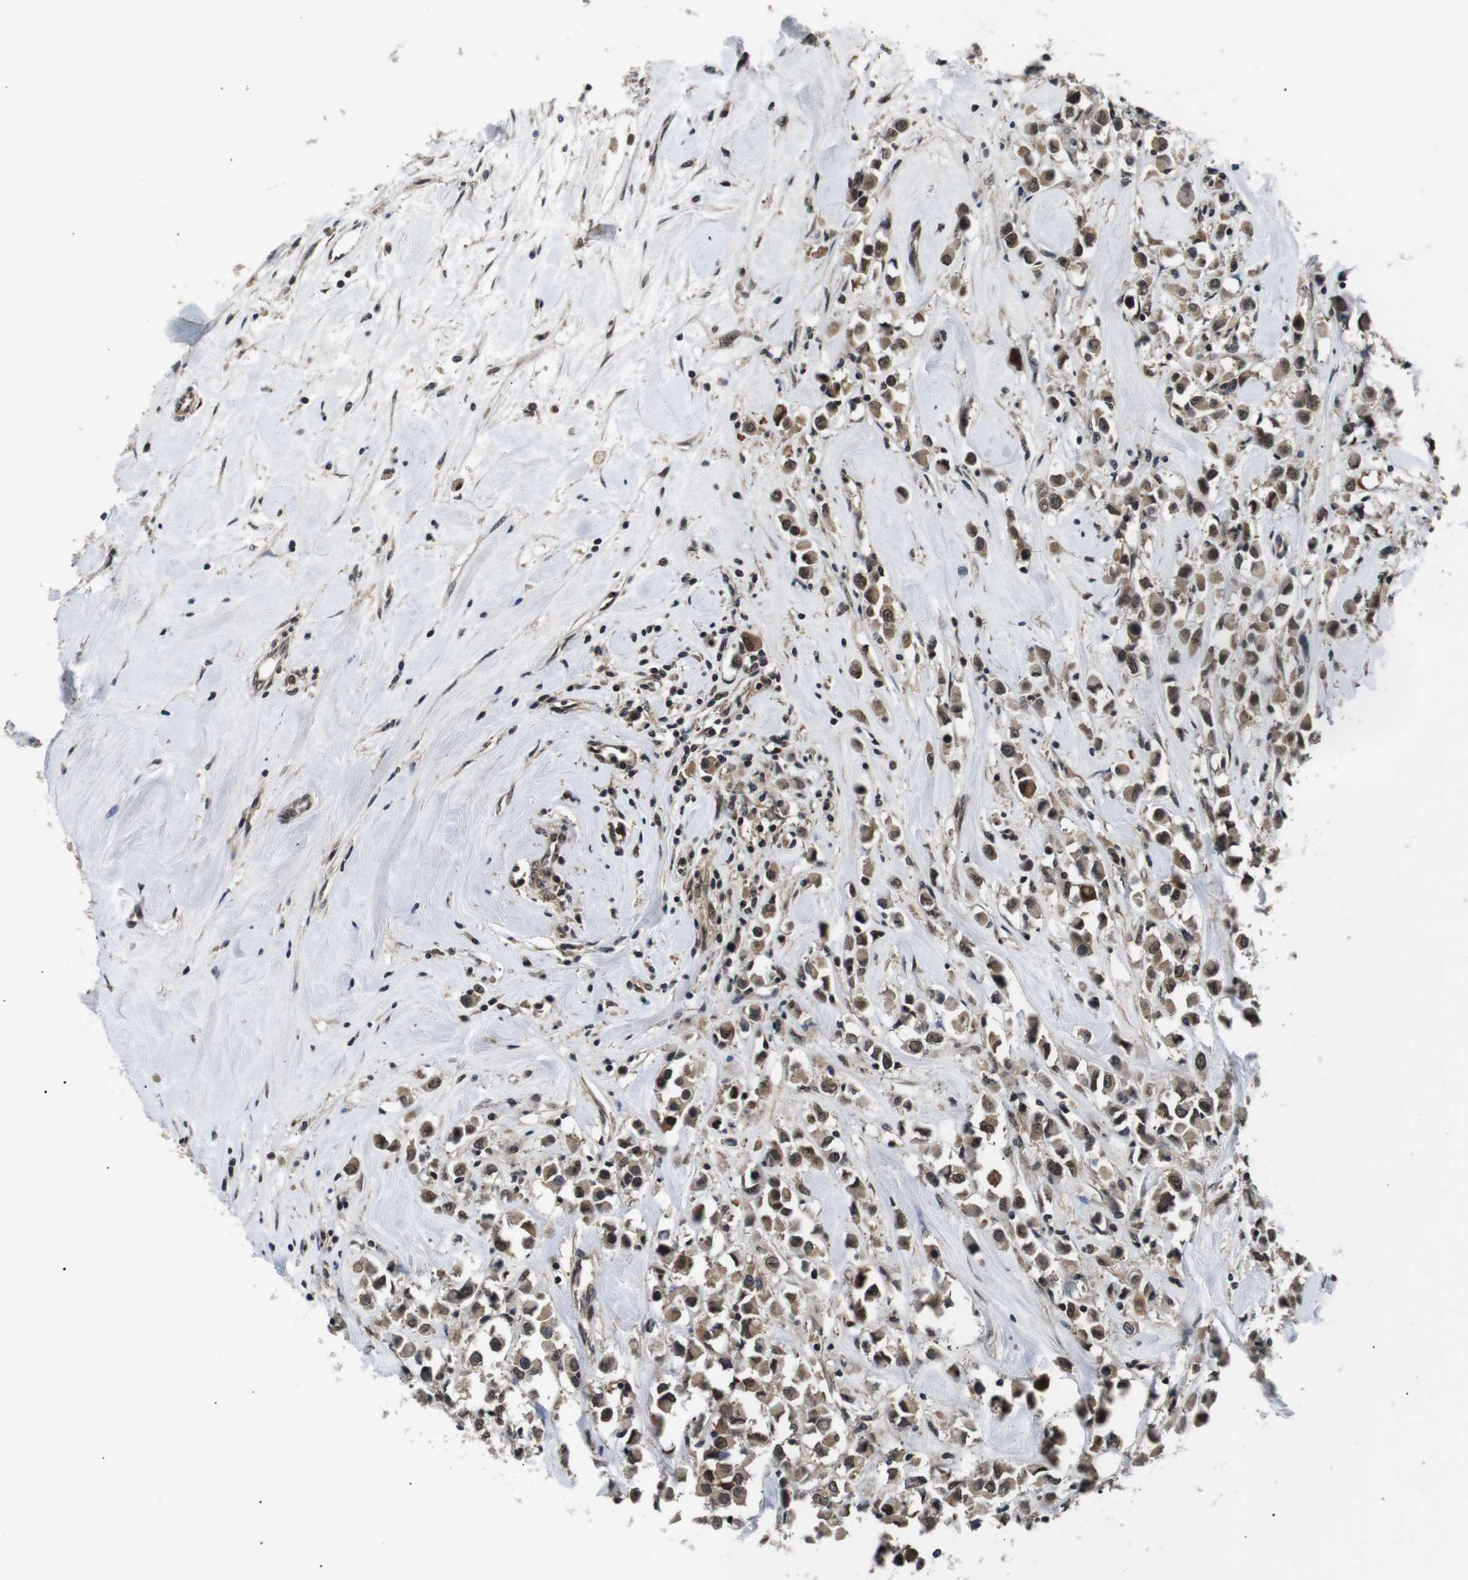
{"staining": {"intensity": "moderate", "quantity": ">75%", "location": "cytoplasmic/membranous,nuclear"}, "tissue": "breast cancer", "cell_type": "Tumor cells", "image_type": "cancer", "snomed": [{"axis": "morphology", "description": "Duct carcinoma"}, {"axis": "topography", "description": "Breast"}], "caption": "Infiltrating ductal carcinoma (breast) stained with immunohistochemistry (IHC) exhibits moderate cytoplasmic/membranous and nuclear staining in approximately >75% of tumor cells.", "gene": "SKP1", "patient": {"sex": "female", "age": 61}}